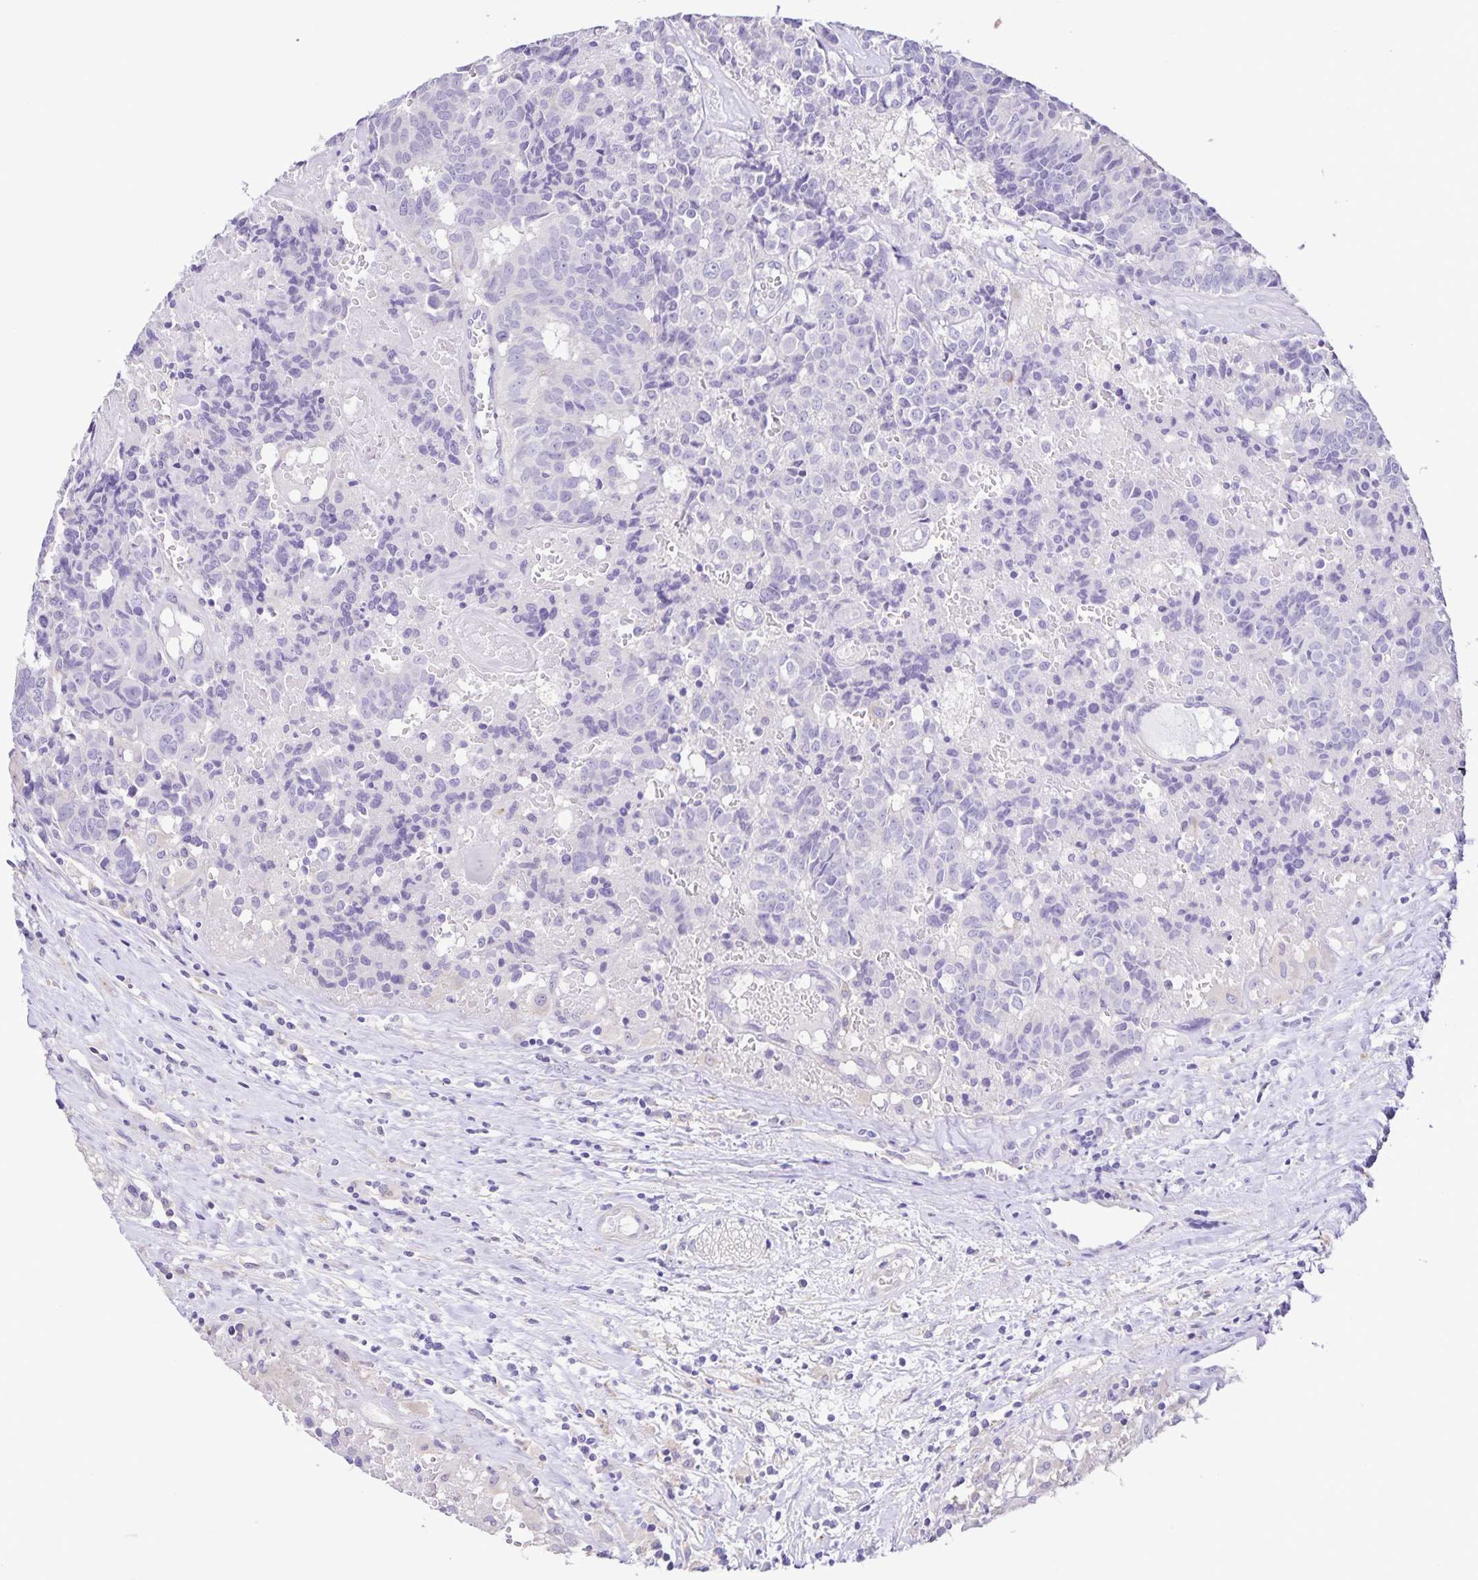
{"staining": {"intensity": "negative", "quantity": "none", "location": "none"}, "tissue": "prostate cancer", "cell_type": "Tumor cells", "image_type": "cancer", "snomed": [{"axis": "morphology", "description": "Adenocarcinoma, High grade"}, {"axis": "topography", "description": "Prostate and seminal vesicle, NOS"}], "caption": "Tumor cells are negative for brown protein staining in high-grade adenocarcinoma (prostate). The staining is performed using DAB brown chromogen with nuclei counter-stained in using hematoxylin.", "gene": "BOLL", "patient": {"sex": "male", "age": 60}}